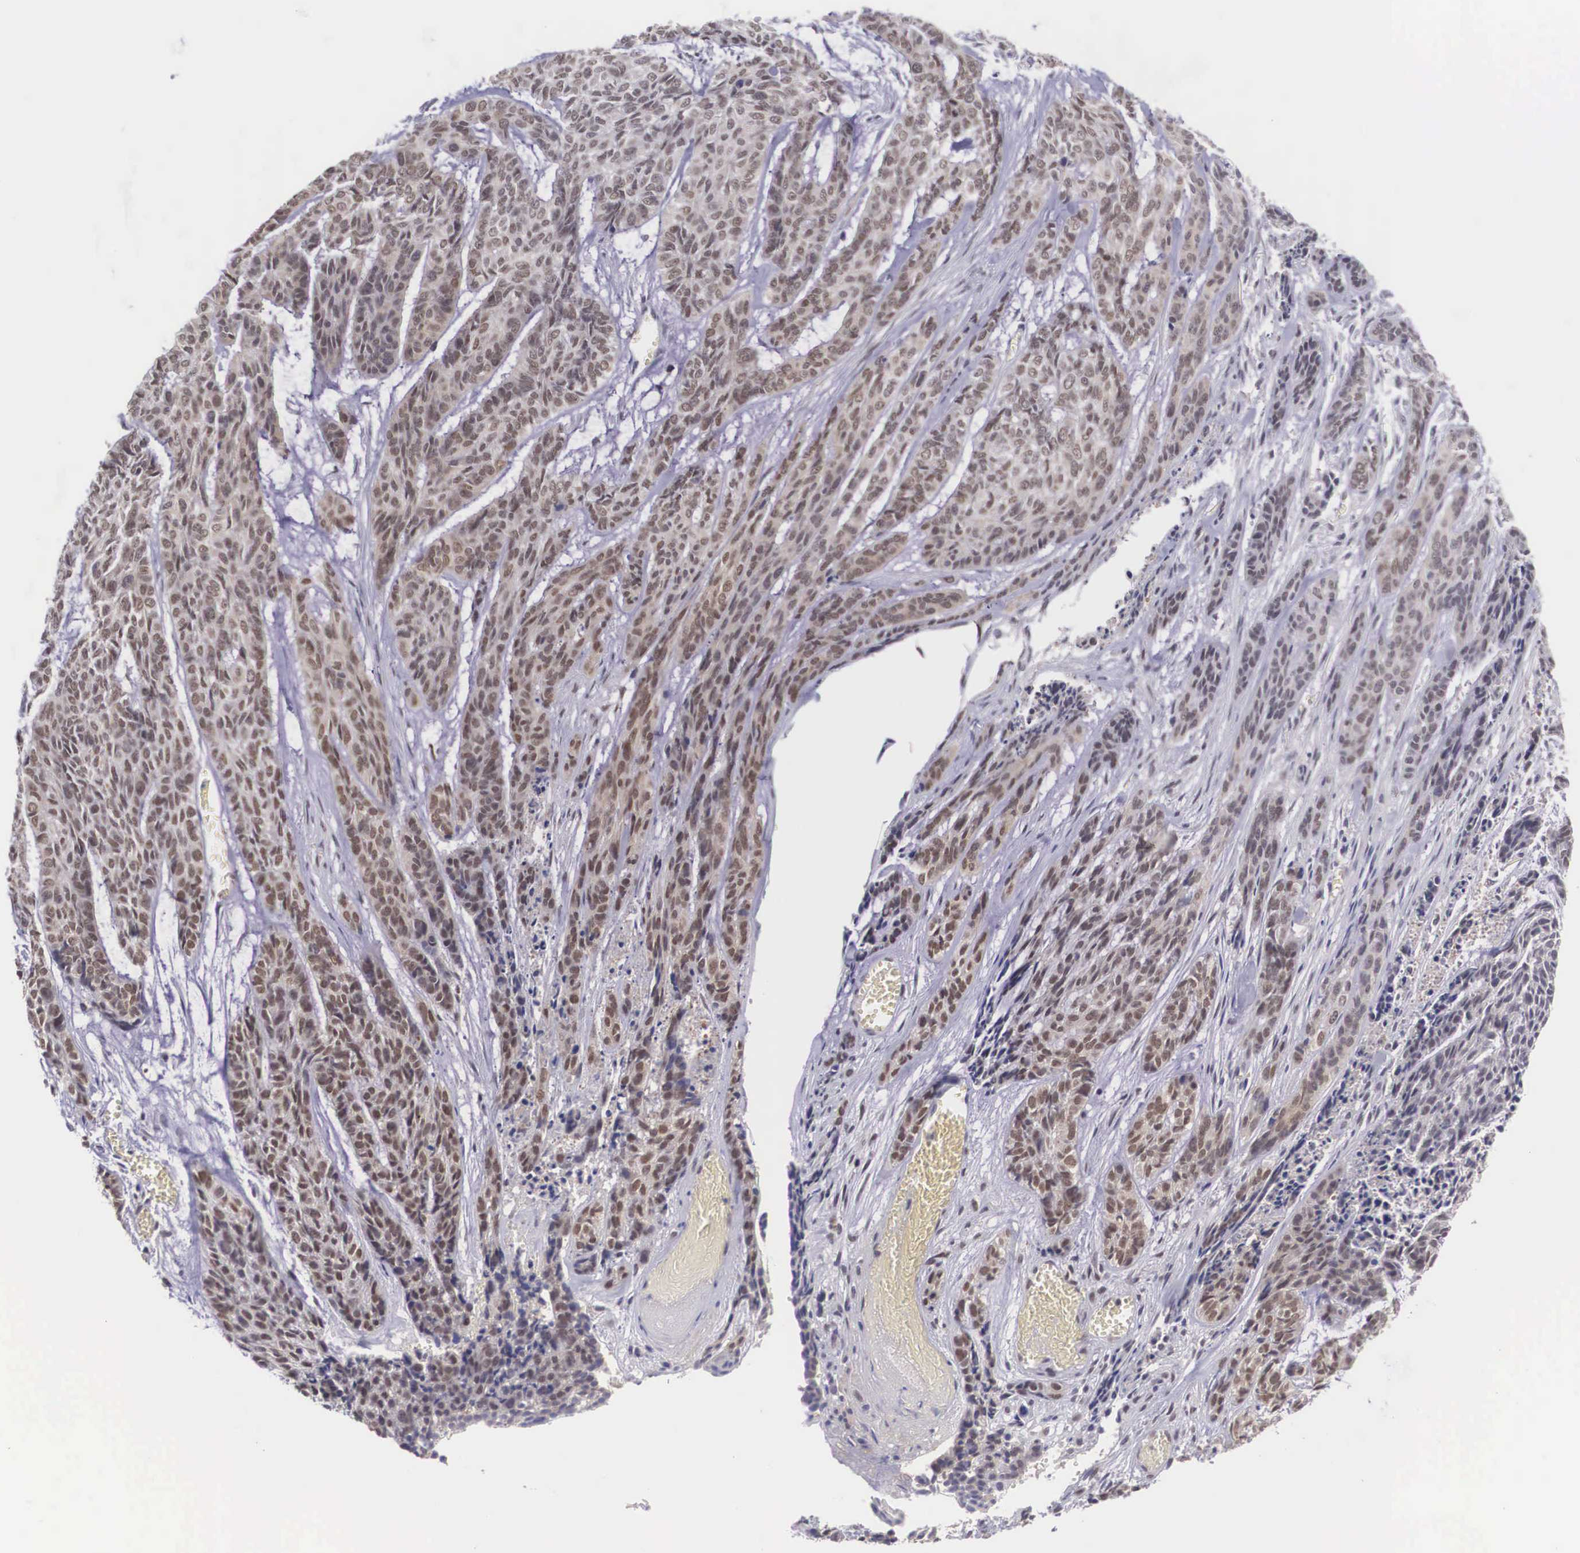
{"staining": {"intensity": "moderate", "quantity": "25%-75%", "location": "cytoplasmic/membranous,nuclear"}, "tissue": "skin cancer", "cell_type": "Tumor cells", "image_type": "cancer", "snomed": [{"axis": "morphology", "description": "Normal tissue, NOS"}, {"axis": "morphology", "description": "Basal cell carcinoma"}, {"axis": "topography", "description": "Skin"}], "caption": "Immunohistochemistry (IHC) staining of skin cancer, which exhibits medium levels of moderate cytoplasmic/membranous and nuclear positivity in about 25%-75% of tumor cells indicating moderate cytoplasmic/membranous and nuclear protein staining. The staining was performed using DAB (brown) for protein detection and nuclei were counterstained in hematoxylin (blue).", "gene": "NINL", "patient": {"sex": "female", "age": 65}}